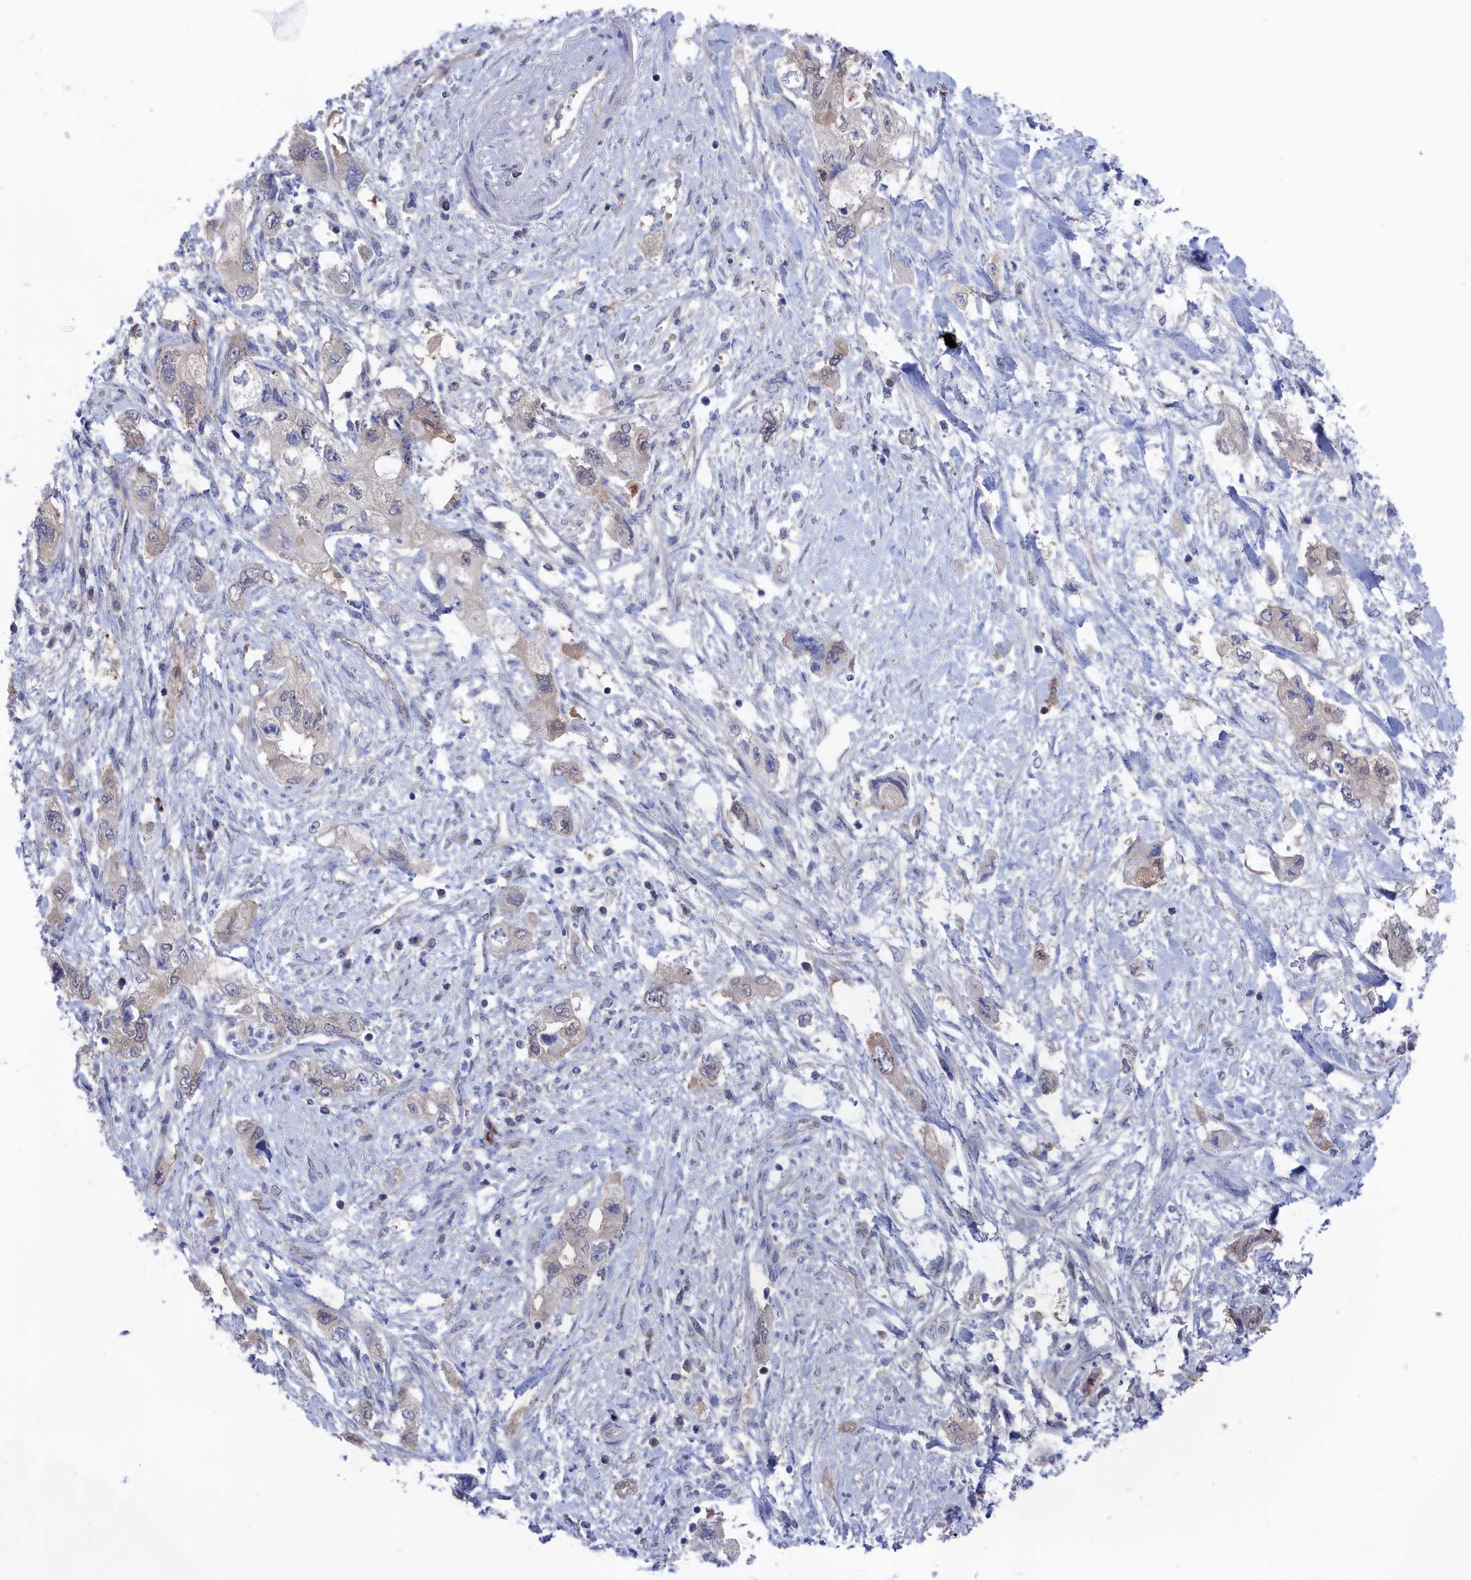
{"staining": {"intensity": "negative", "quantity": "none", "location": "none"}, "tissue": "pancreatic cancer", "cell_type": "Tumor cells", "image_type": "cancer", "snomed": [{"axis": "morphology", "description": "Adenocarcinoma, NOS"}, {"axis": "topography", "description": "Pancreas"}], "caption": "This micrograph is of adenocarcinoma (pancreatic) stained with immunohistochemistry (IHC) to label a protein in brown with the nuclei are counter-stained blue. There is no expression in tumor cells.", "gene": "NUTF2", "patient": {"sex": "female", "age": 73}}